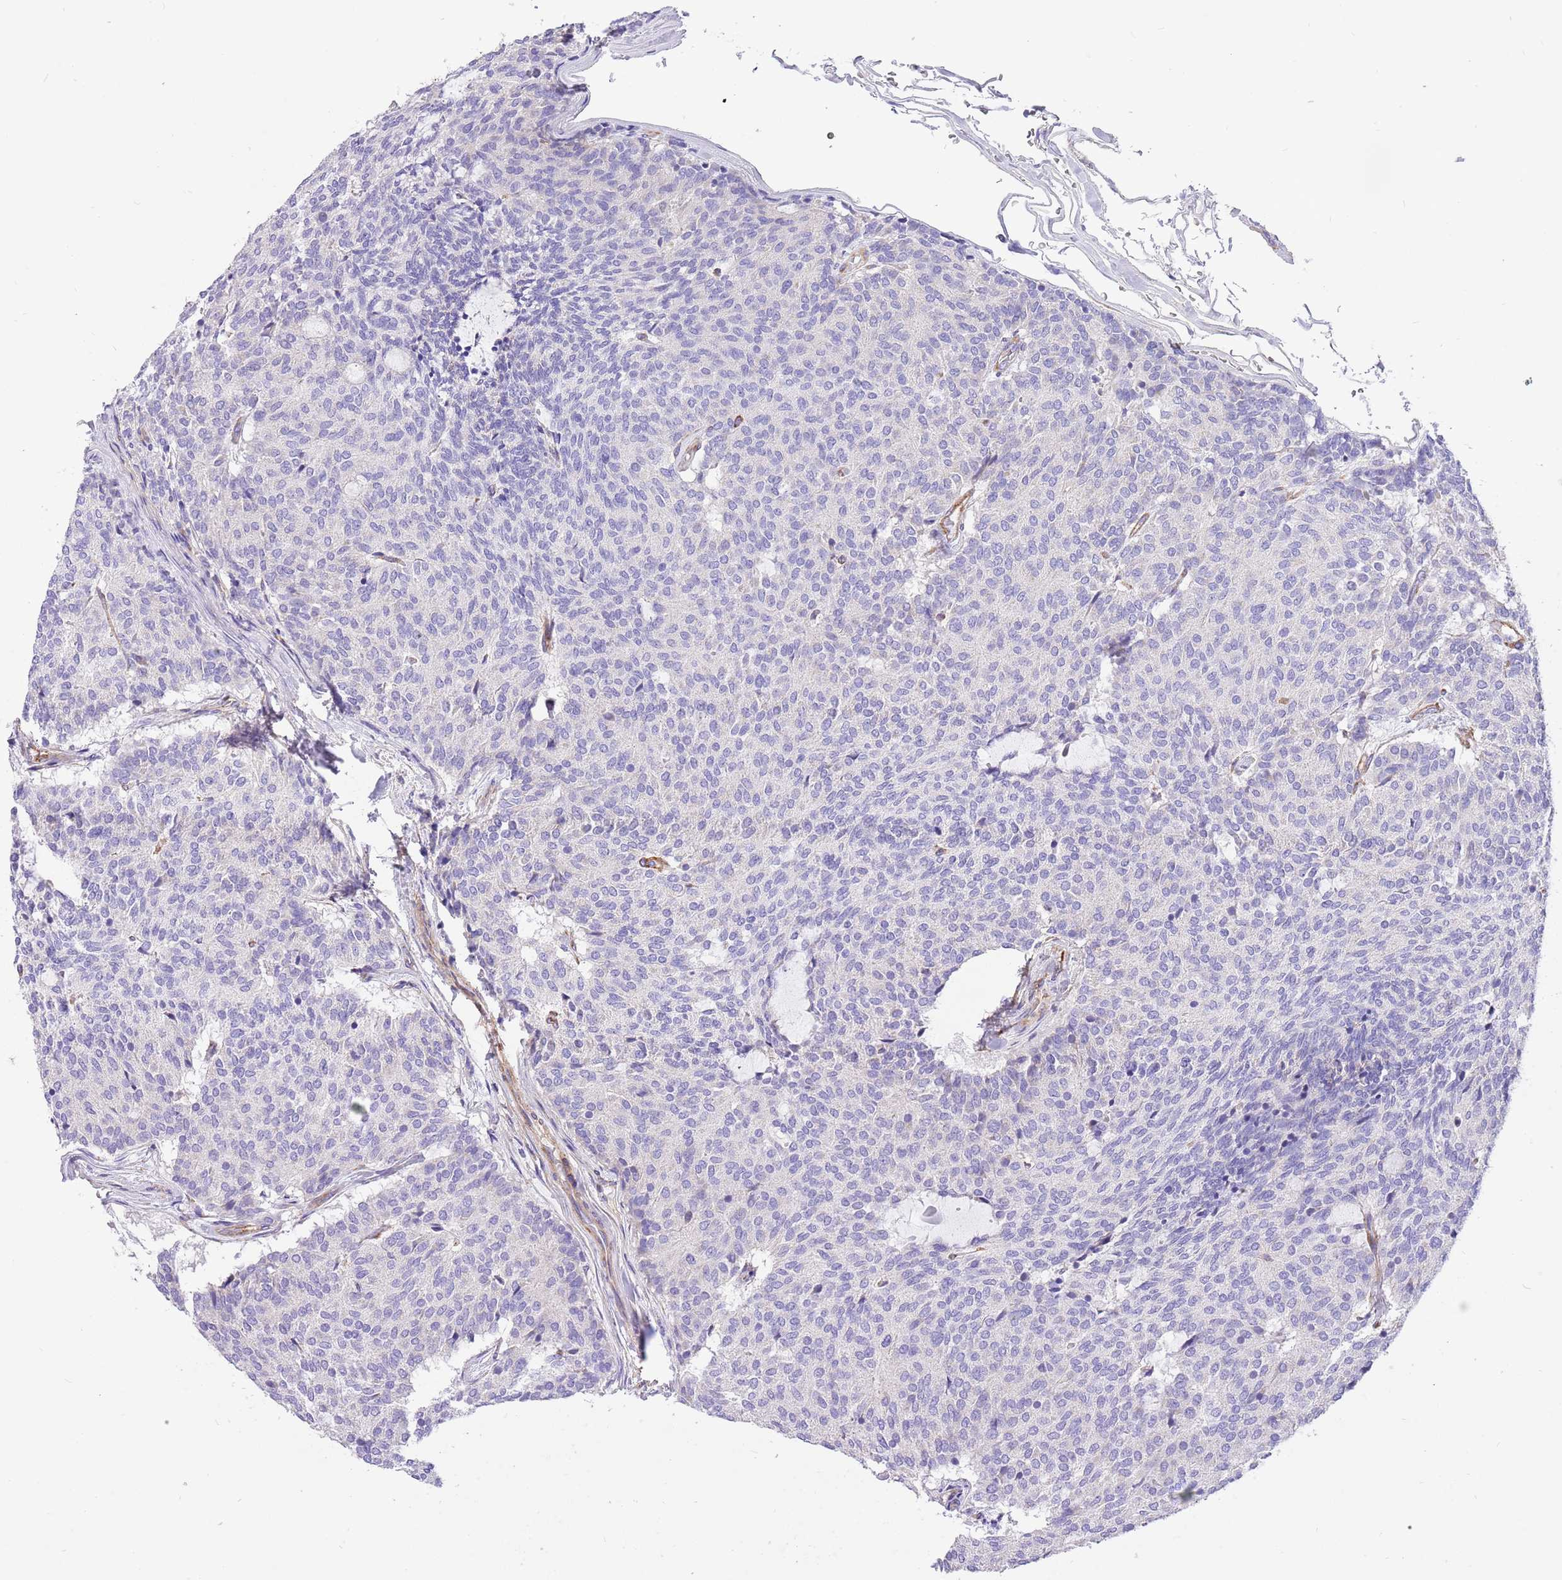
{"staining": {"intensity": "negative", "quantity": "none", "location": "none"}, "tissue": "carcinoid", "cell_type": "Tumor cells", "image_type": "cancer", "snomed": [{"axis": "morphology", "description": "Carcinoid, malignant, NOS"}, {"axis": "topography", "description": "Pancreas"}], "caption": "Immunohistochemistry (IHC) of malignant carcinoid exhibits no expression in tumor cells.", "gene": "SERINC3", "patient": {"sex": "female", "age": 54}}